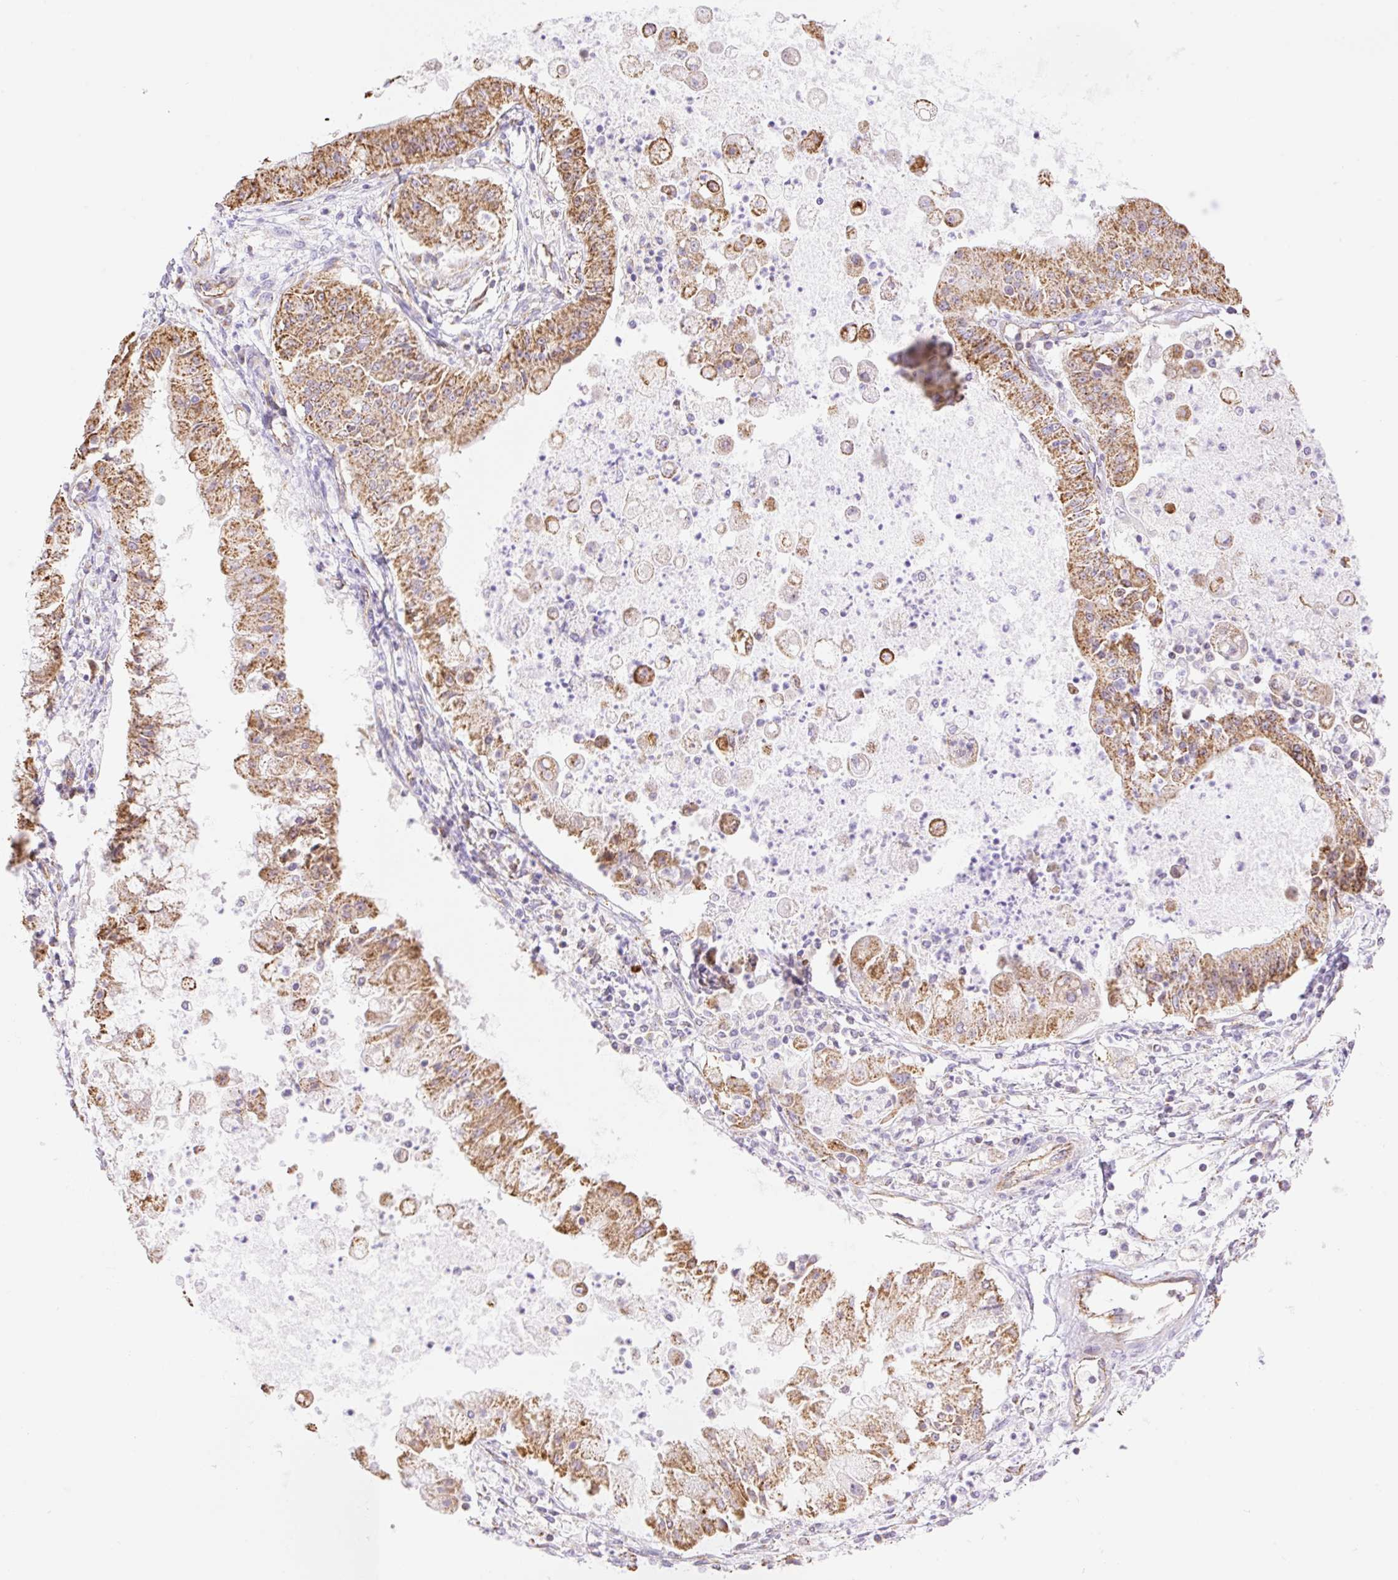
{"staining": {"intensity": "moderate", "quantity": ">75%", "location": "cytoplasmic/membranous"}, "tissue": "ovarian cancer", "cell_type": "Tumor cells", "image_type": "cancer", "snomed": [{"axis": "morphology", "description": "Cystadenocarcinoma, mucinous, NOS"}, {"axis": "topography", "description": "Ovary"}], "caption": "IHC histopathology image of ovarian cancer (mucinous cystadenocarcinoma) stained for a protein (brown), which exhibits medium levels of moderate cytoplasmic/membranous positivity in about >75% of tumor cells.", "gene": "ESAM", "patient": {"sex": "female", "age": 70}}